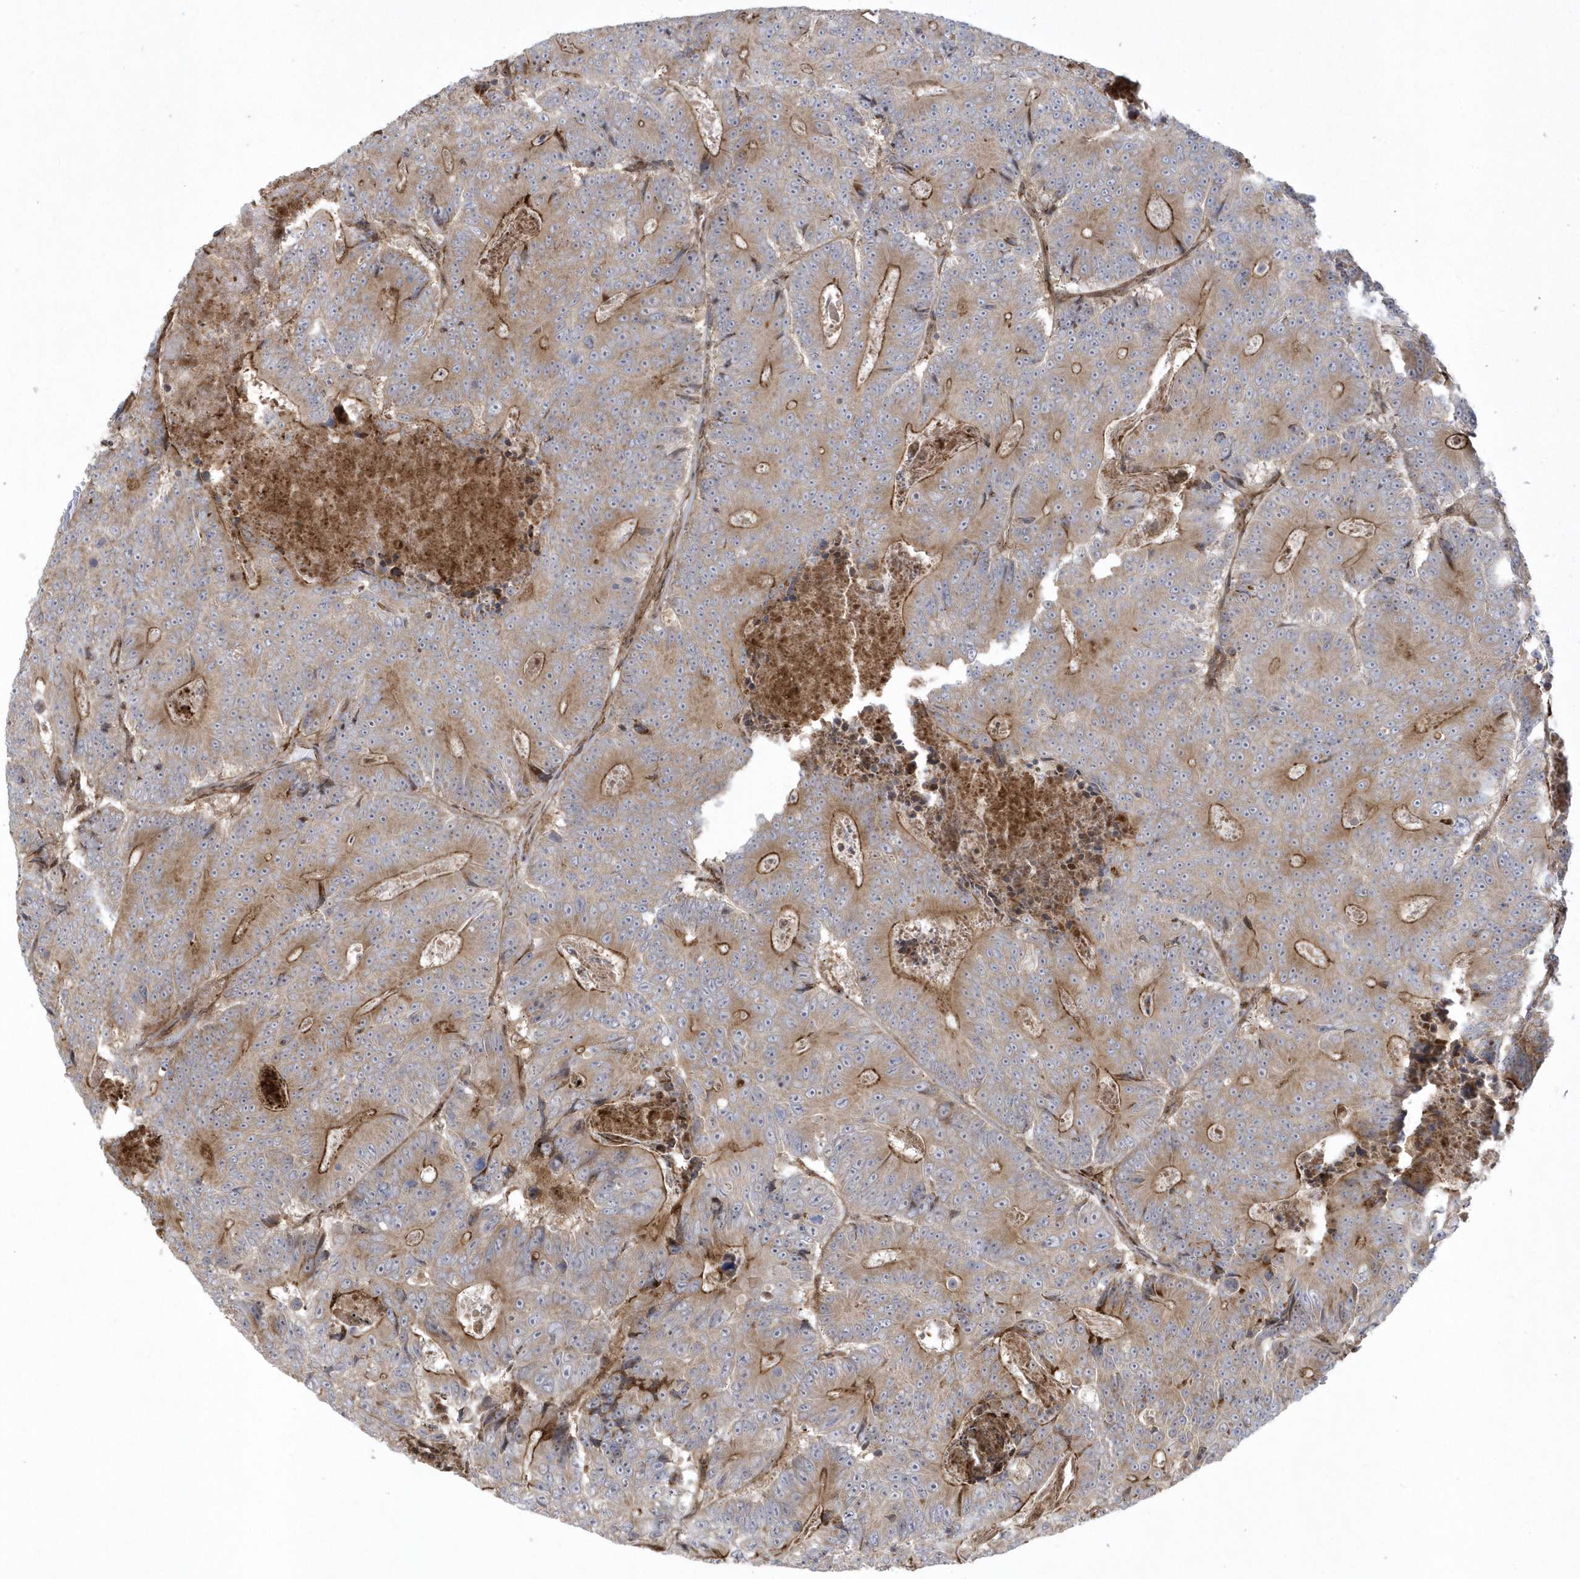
{"staining": {"intensity": "moderate", "quantity": "25%-75%", "location": "cytoplasmic/membranous"}, "tissue": "colorectal cancer", "cell_type": "Tumor cells", "image_type": "cancer", "snomed": [{"axis": "morphology", "description": "Adenocarcinoma, NOS"}, {"axis": "topography", "description": "Colon"}], "caption": "A photomicrograph showing moderate cytoplasmic/membranous positivity in about 25%-75% of tumor cells in colorectal adenocarcinoma, as visualized by brown immunohistochemical staining.", "gene": "MASP2", "patient": {"sex": "male", "age": 83}}